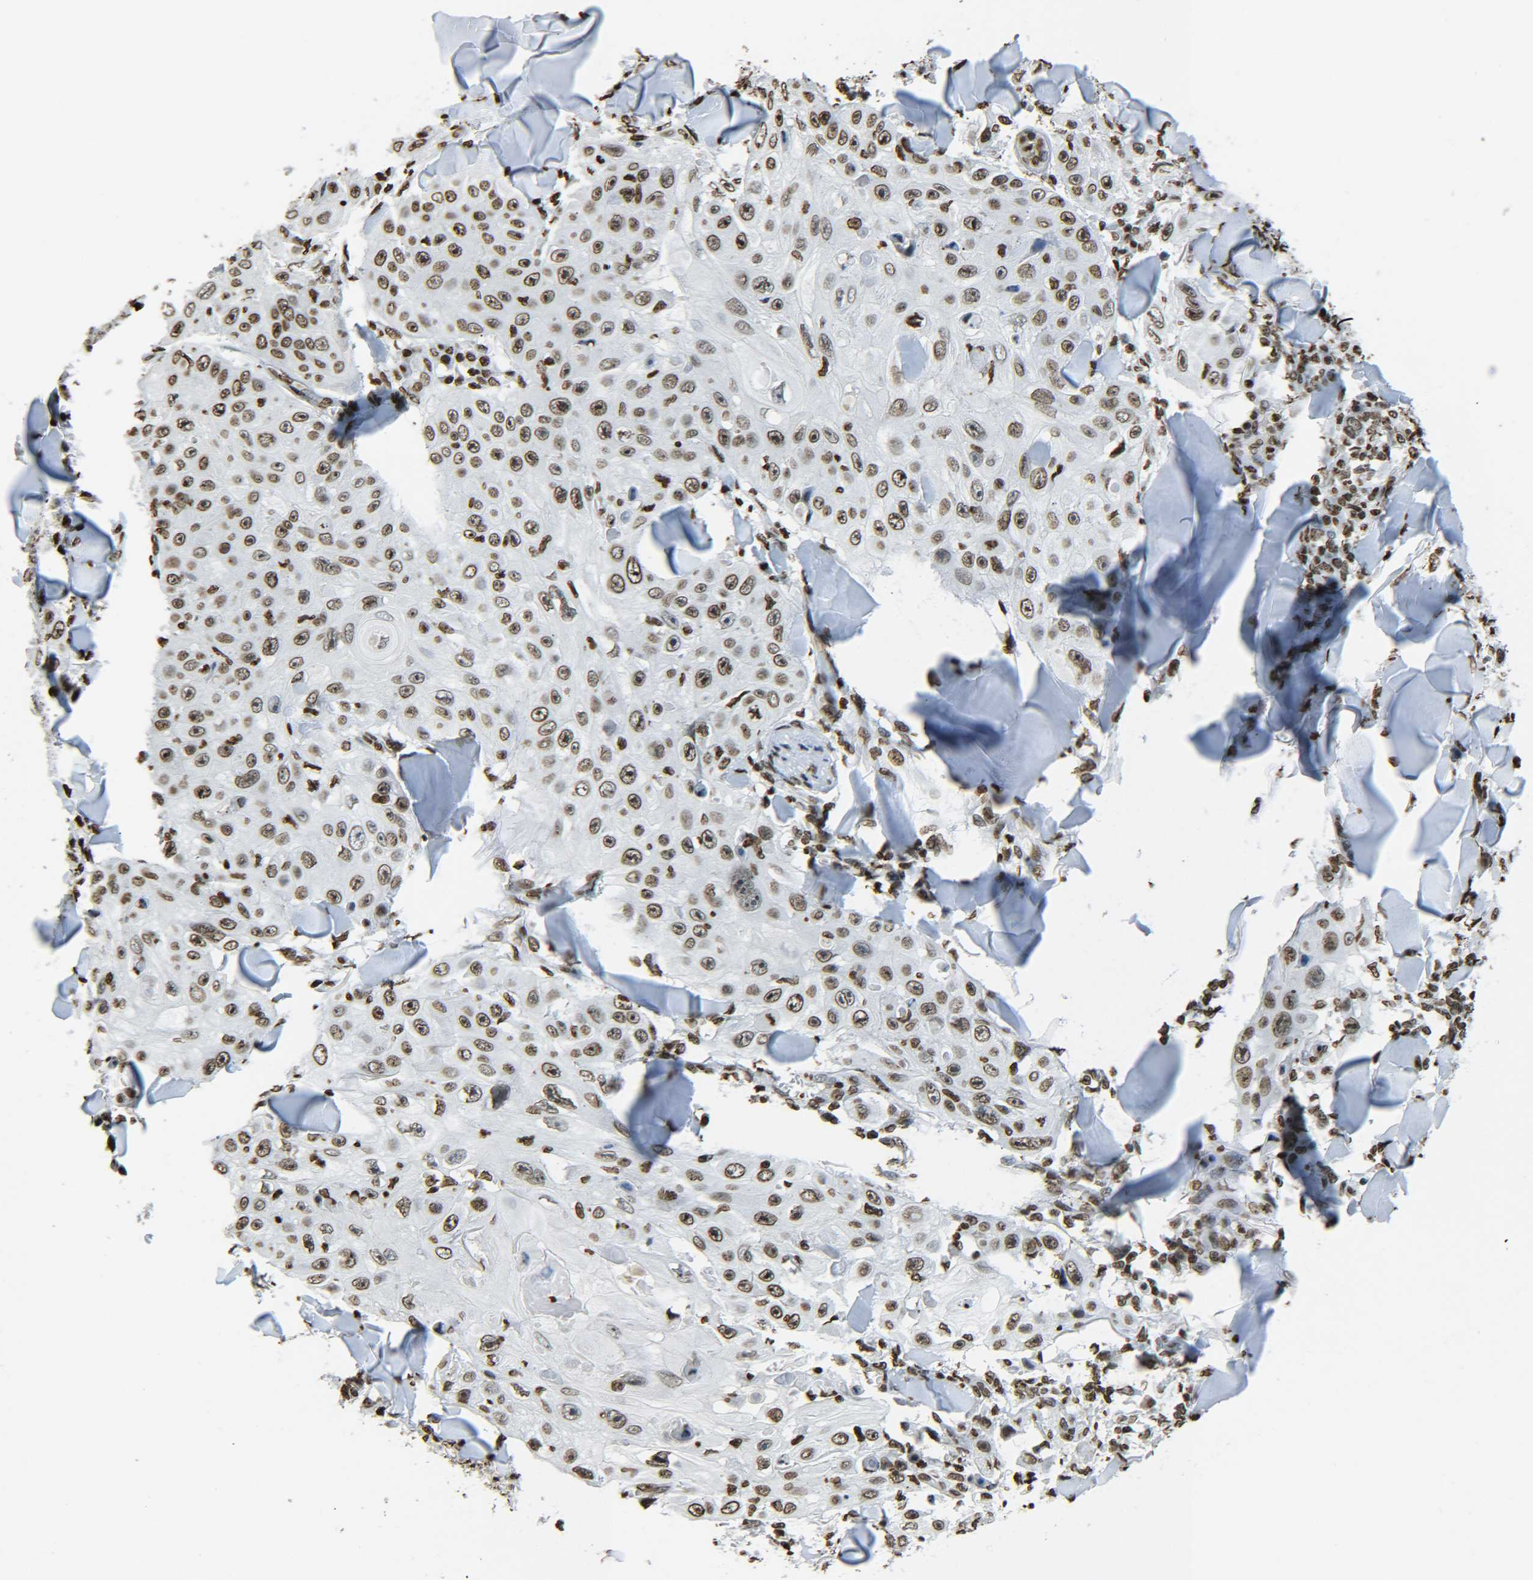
{"staining": {"intensity": "moderate", "quantity": ">75%", "location": "nuclear"}, "tissue": "skin cancer", "cell_type": "Tumor cells", "image_type": "cancer", "snomed": [{"axis": "morphology", "description": "Squamous cell carcinoma, NOS"}, {"axis": "topography", "description": "Skin"}], "caption": "Human squamous cell carcinoma (skin) stained with a protein marker exhibits moderate staining in tumor cells.", "gene": "H4C16", "patient": {"sex": "male", "age": 86}}